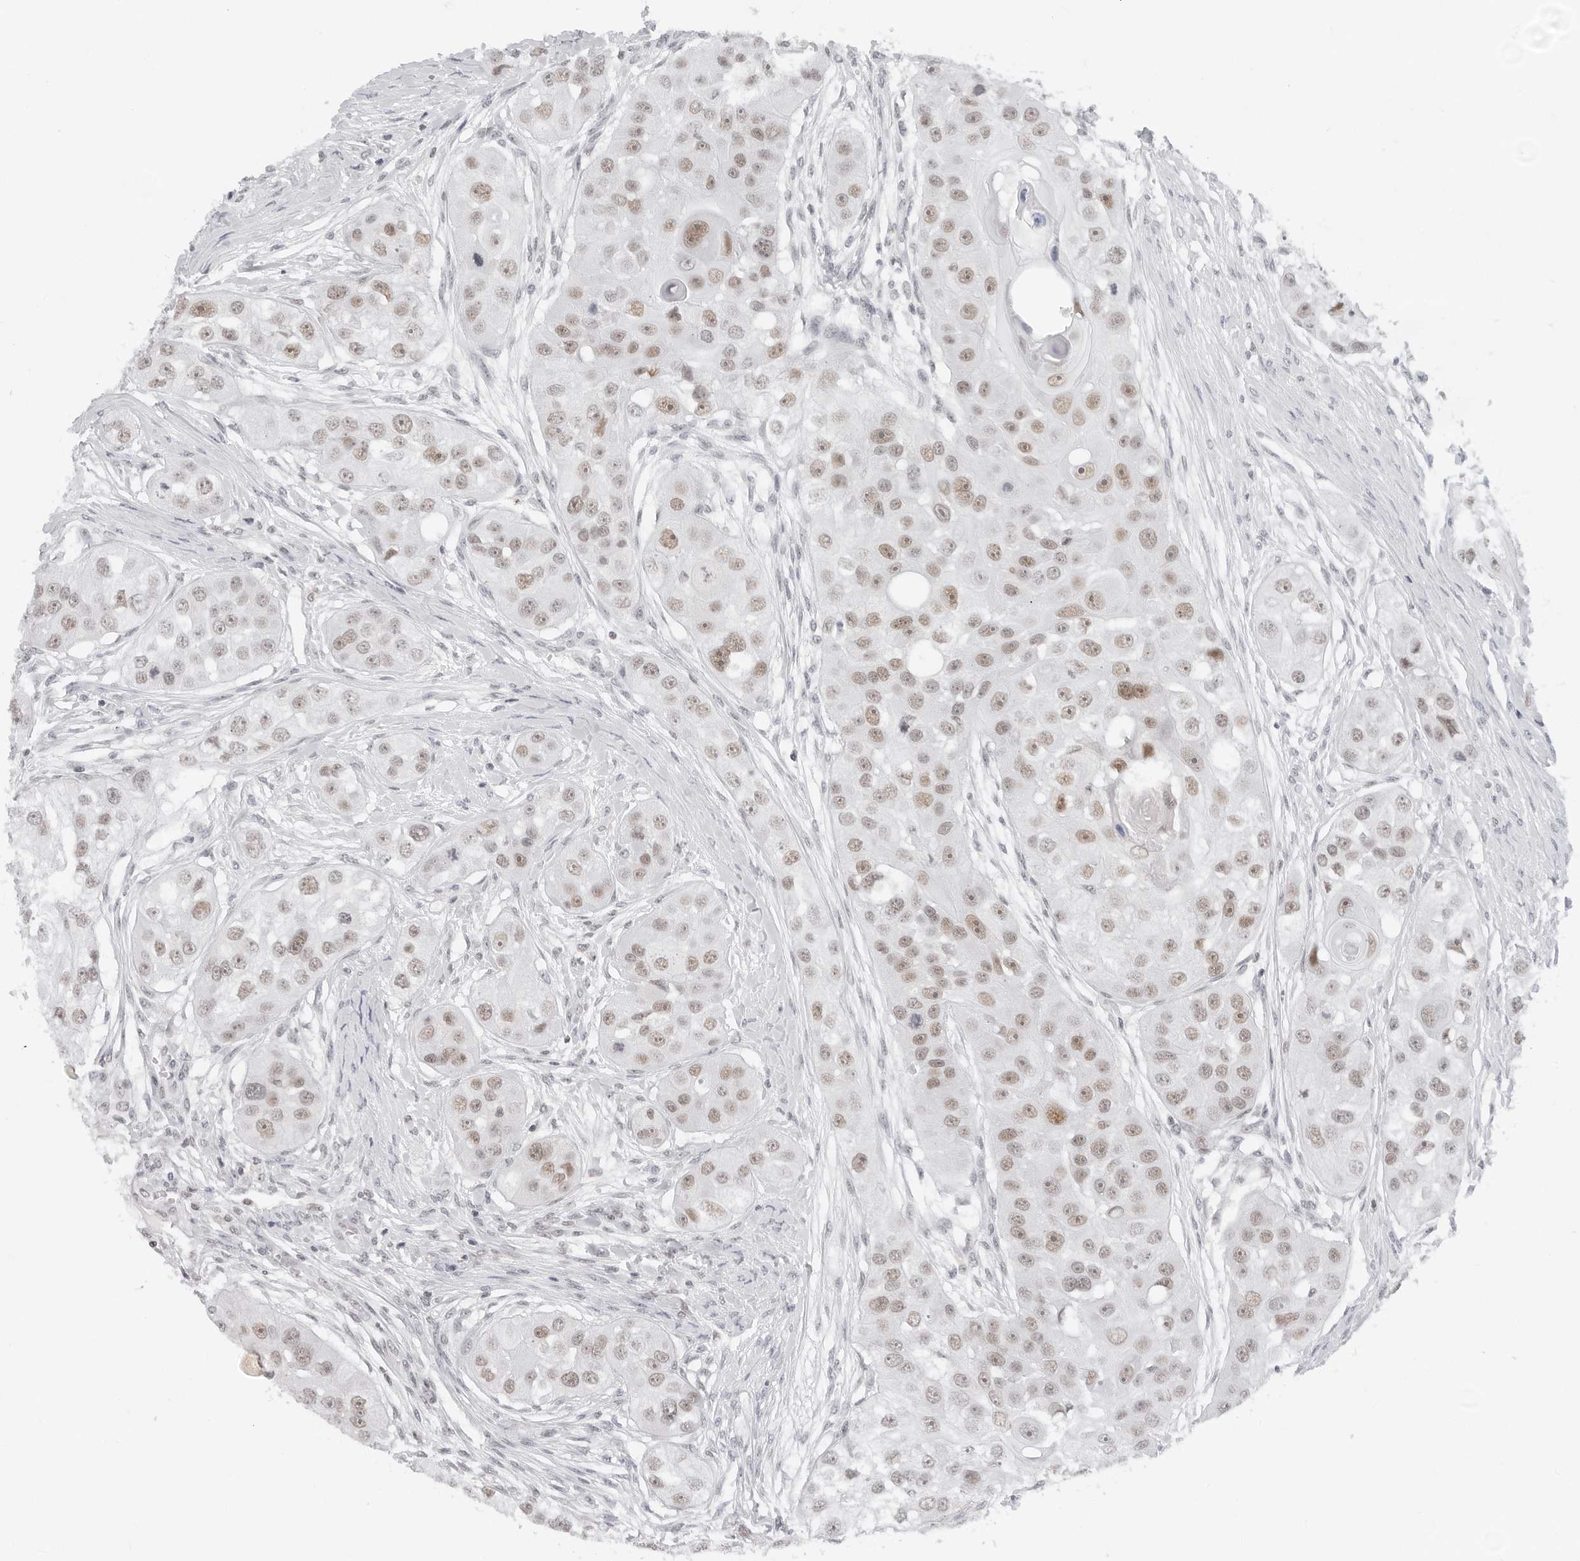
{"staining": {"intensity": "moderate", "quantity": ">75%", "location": "nuclear"}, "tissue": "head and neck cancer", "cell_type": "Tumor cells", "image_type": "cancer", "snomed": [{"axis": "morphology", "description": "Normal tissue, NOS"}, {"axis": "morphology", "description": "Squamous cell carcinoma, NOS"}, {"axis": "topography", "description": "Skeletal muscle"}, {"axis": "topography", "description": "Head-Neck"}], "caption": "This is a photomicrograph of immunohistochemistry staining of head and neck squamous cell carcinoma, which shows moderate expression in the nuclear of tumor cells.", "gene": "FLG2", "patient": {"sex": "male", "age": 51}}